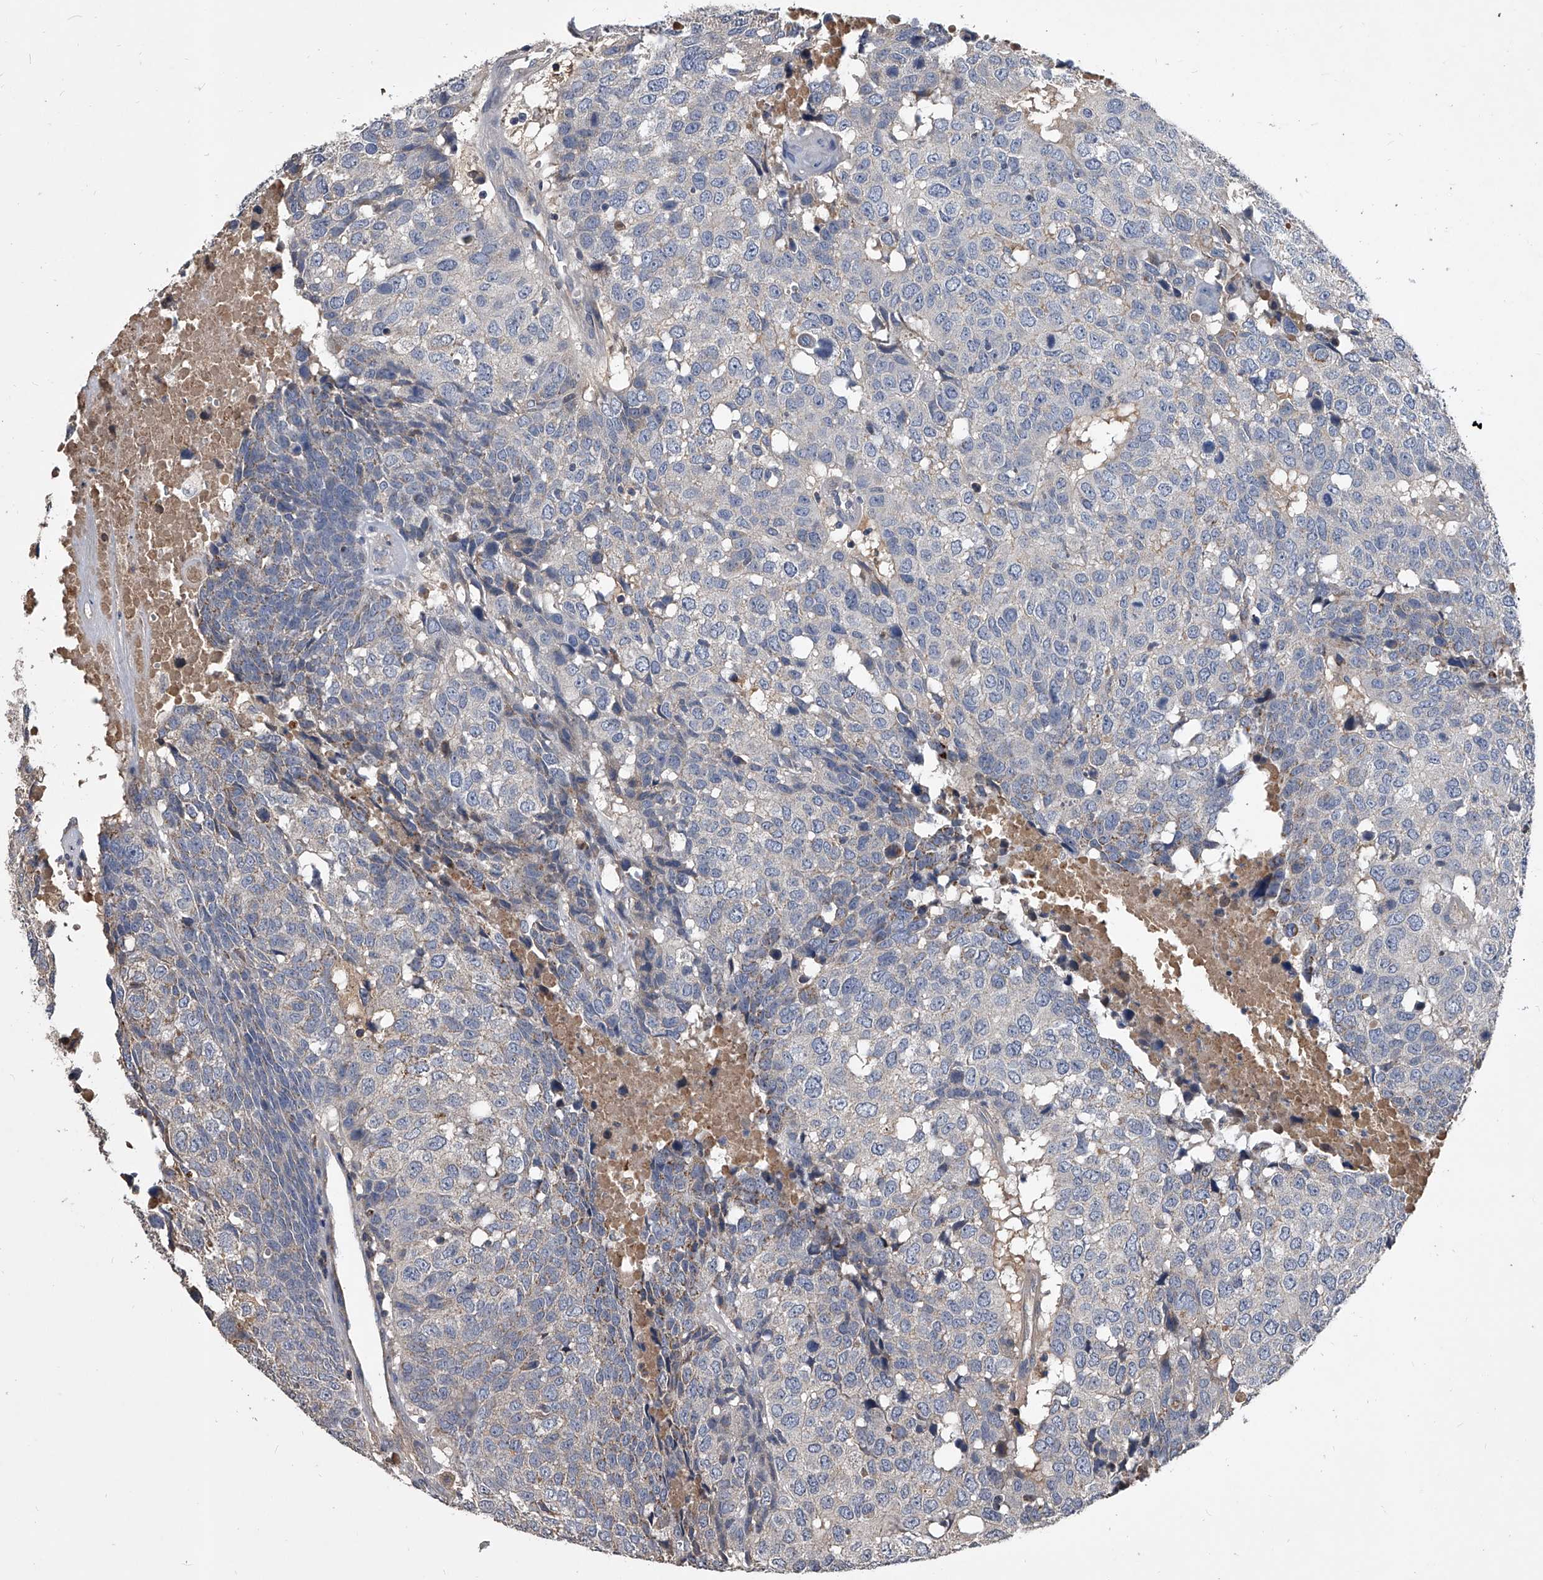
{"staining": {"intensity": "weak", "quantity": "<25%", "location": "cytoplasmic/membranous"}, "tissue": "head and neck cancer", "cell_type": "Tumor cells", "image_type": "cancer", "snomed": [{"axis": "morphology", "description": "Squamous cell carcinoma, NOS"}, {"axis": "topography", "description": "Head-Neck"}], "caption": "Photomicrograph shows no protein expression in tumor cells of squamous cell carcinoma (head and neck) tissue. (Stains: DAB (3,3'-diaminobenzidine) IHC with hematoxylin counter stain, Microscopy: brightfield microscopy at high magnification).", "gene": "NRP1", "patient": {"sex": "male", "age": 66}}